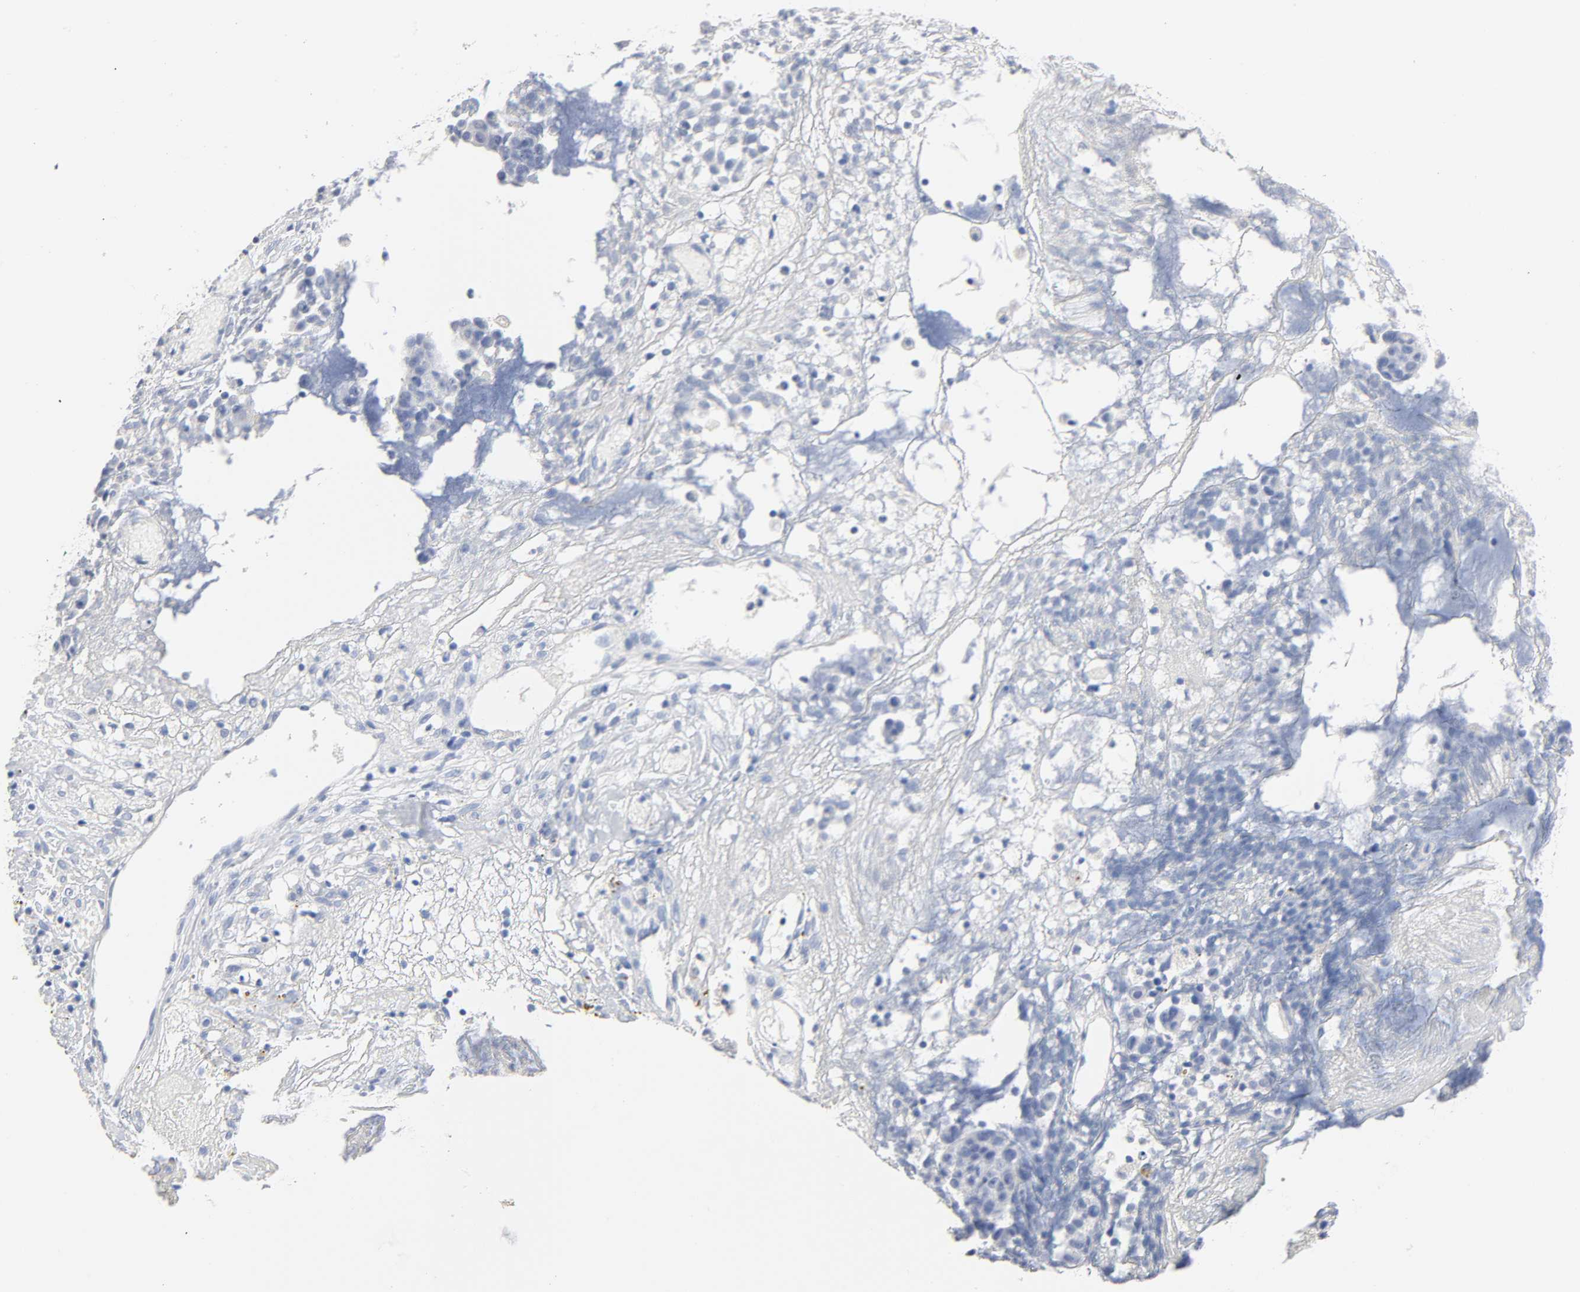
{"staining": {"intensity": "negative", "quantity": "none", "location": "none"}, "tissue": "ovarian cancer", "cell_type": "Tumor cells", "image_type": "cancer", "snomed": [{"axis": "morphology", "description": "Carcinoma, endometroid"}, {"axis": "topography", "description": "Ovary"}], "caption": "High power microscopy micrograph of an IHC image of ovarian endometroid carcinoma, revealing no significant positivity in tumor cells. (Brightfield microscopy of DAB (3,3'-diaminobenzidine) IHC at high magnification).", "gene": "ACP3", "patient": {"sex": "female", "age": 42}}